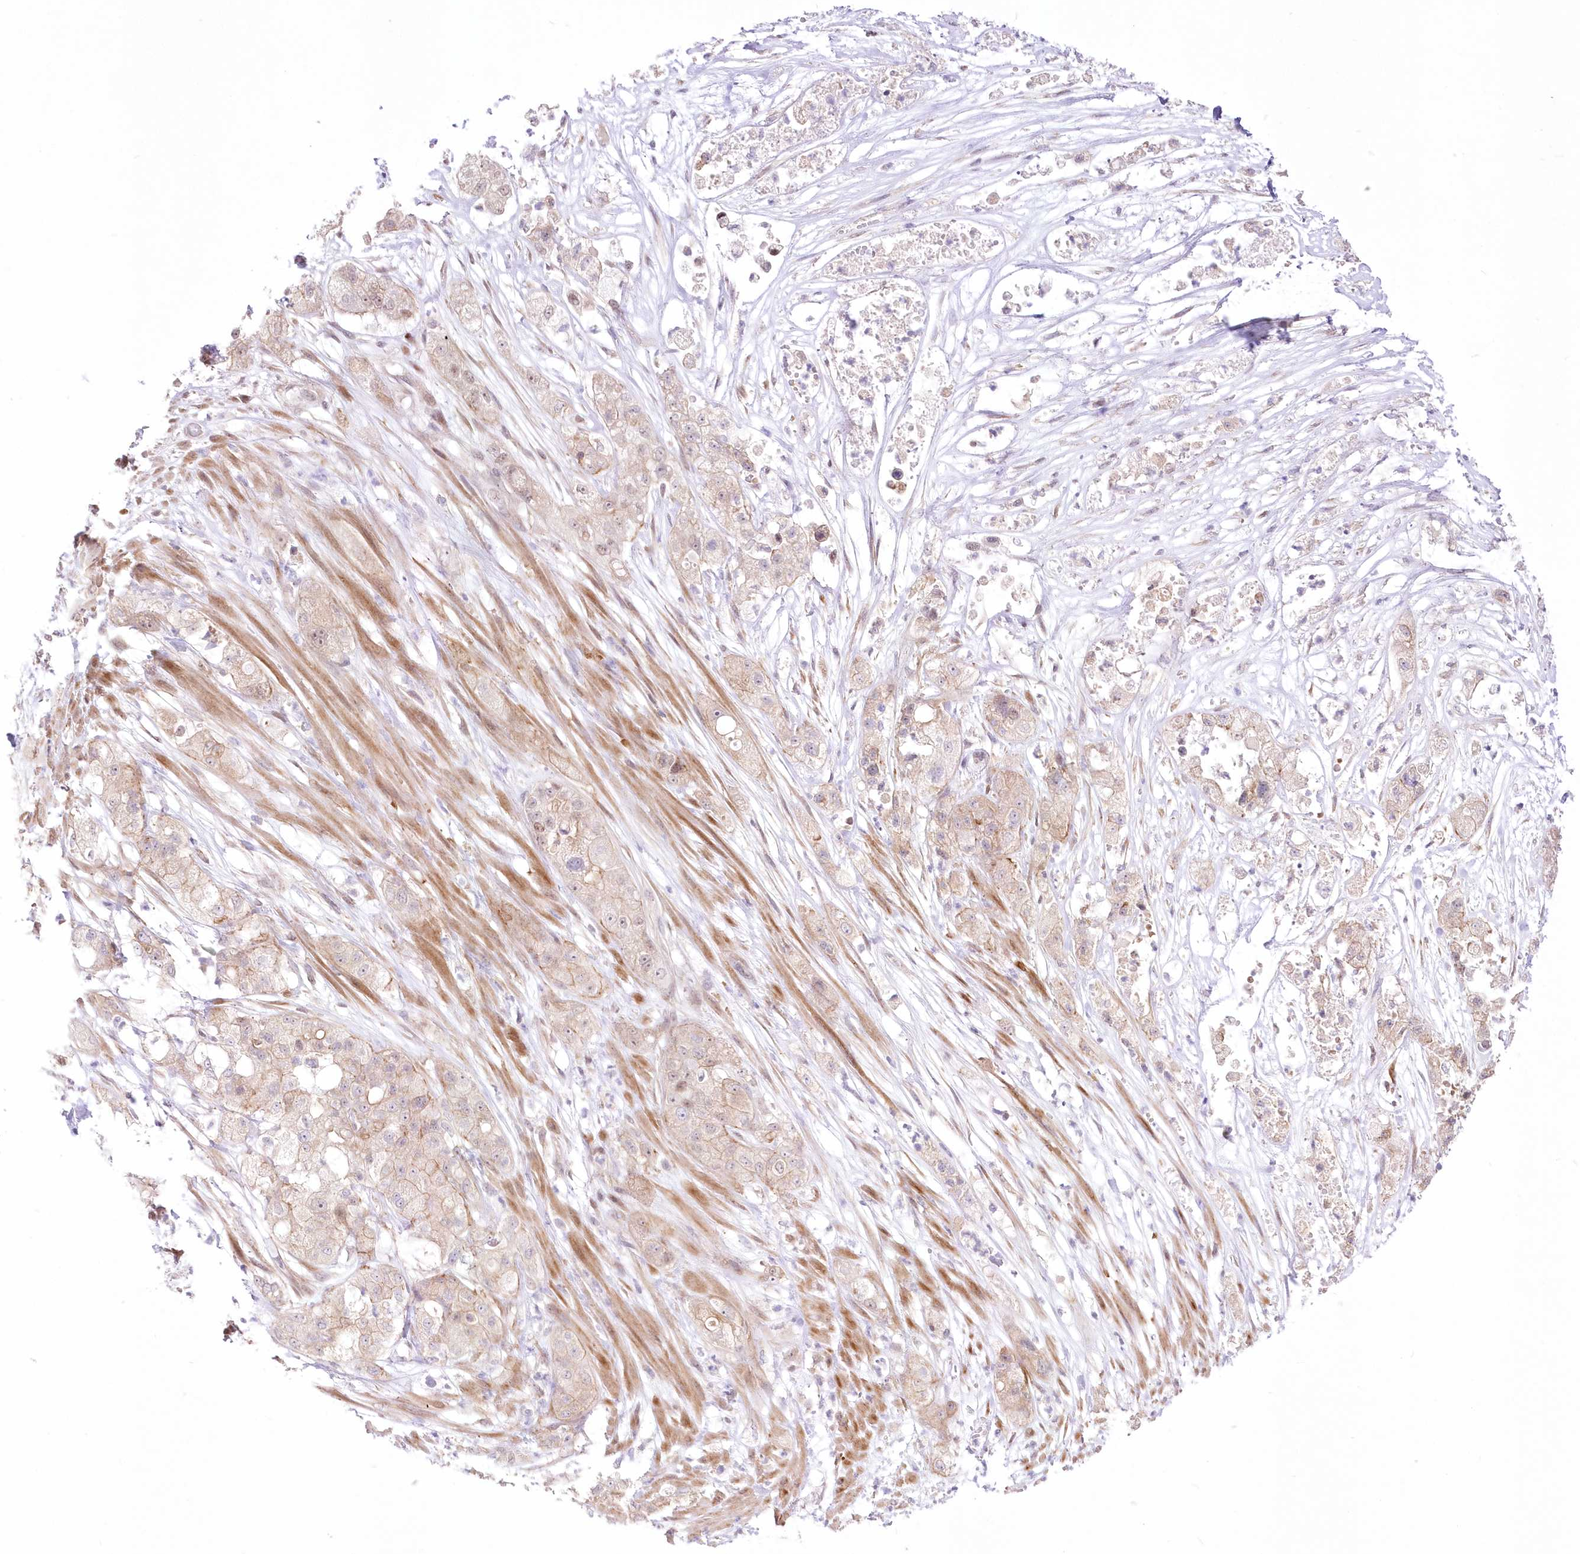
{"staining": {"intensity": "weak", "quantity": "25%-75%", "location": "cytoplasmic/membranous,nuclear"}, "tissue": "pancreatic cancer", "cell_type": "Tumor cells", "image_type": "cancer", "snomed": [{"axis": "morphology", "description": "Adenocarcinoma, NOS"}, {"axis": "topography", "description": "Pancreas"}], "caption": "An image of pancreatic adenocarcinoma stained for a protein exhibits weak cytoplasmic/membranous and nuclear brown staining in tumor cells.", "gene": "FAM241B", "patient": {"sex": "female", "age": 78}}